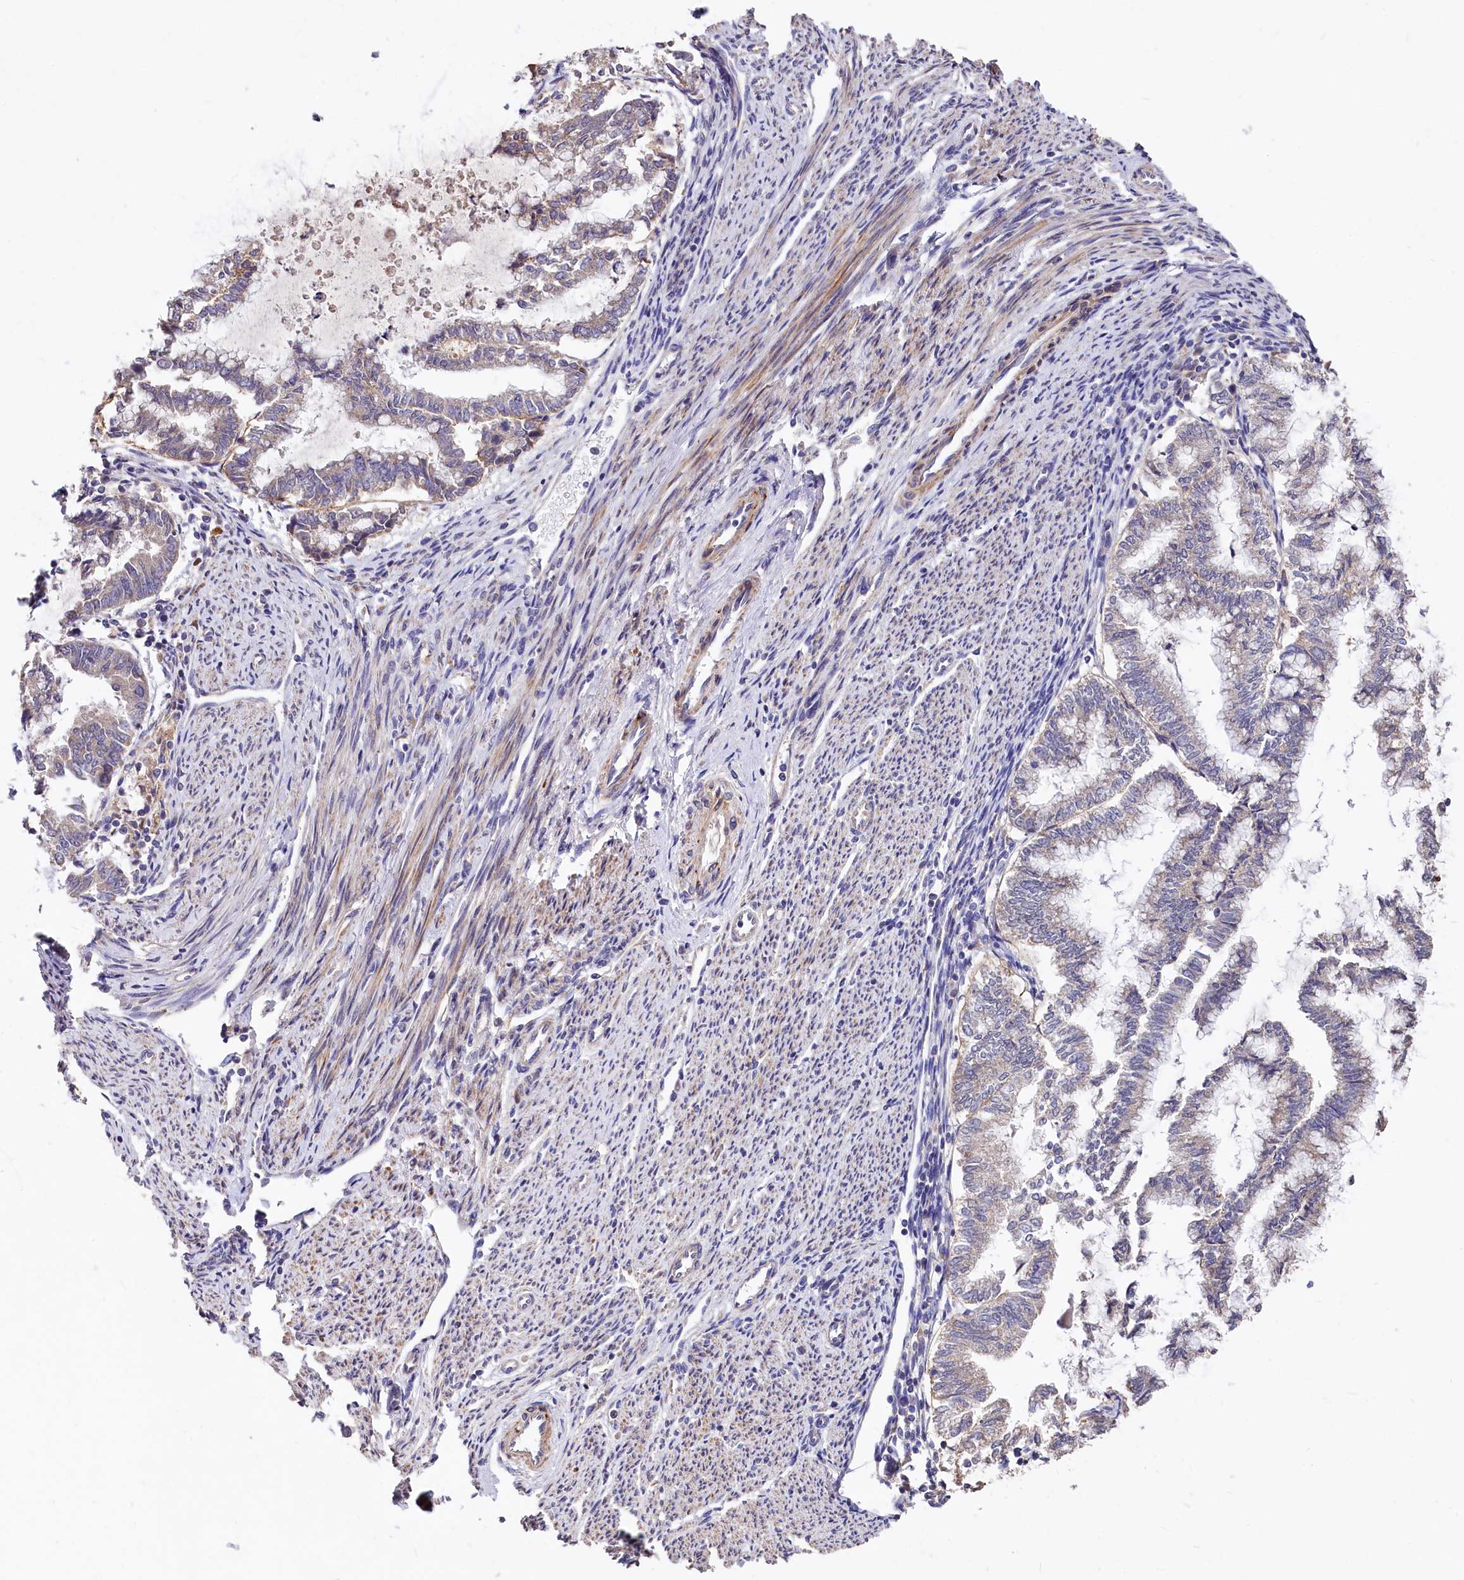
{"staining": {"intensity": "weak", "quantity": "<25%", "location": "cytoplasmic/membranous"}, "tissue": "endometrial cancer", "cell_type": "Tumor cells", "image_type": "cancer", "snomed": [{"axis": "morphology", "description": "Adenocarcinoma, NOS"}, {"axis": "topography", "description": "Endometrium"}], "caption": "IHC of endometrial adenocarcinoma demonstrates no staining in tumor cells. The staining was performed using DAB (3,3'-diaminobenzidine) to visualize the protein expression in brown, while the nuclei were stained in blue with hematoxylin (Magnification: 20x).", "gene": "SPRYD3", "patient": {"sex": "female", "age": 79}}